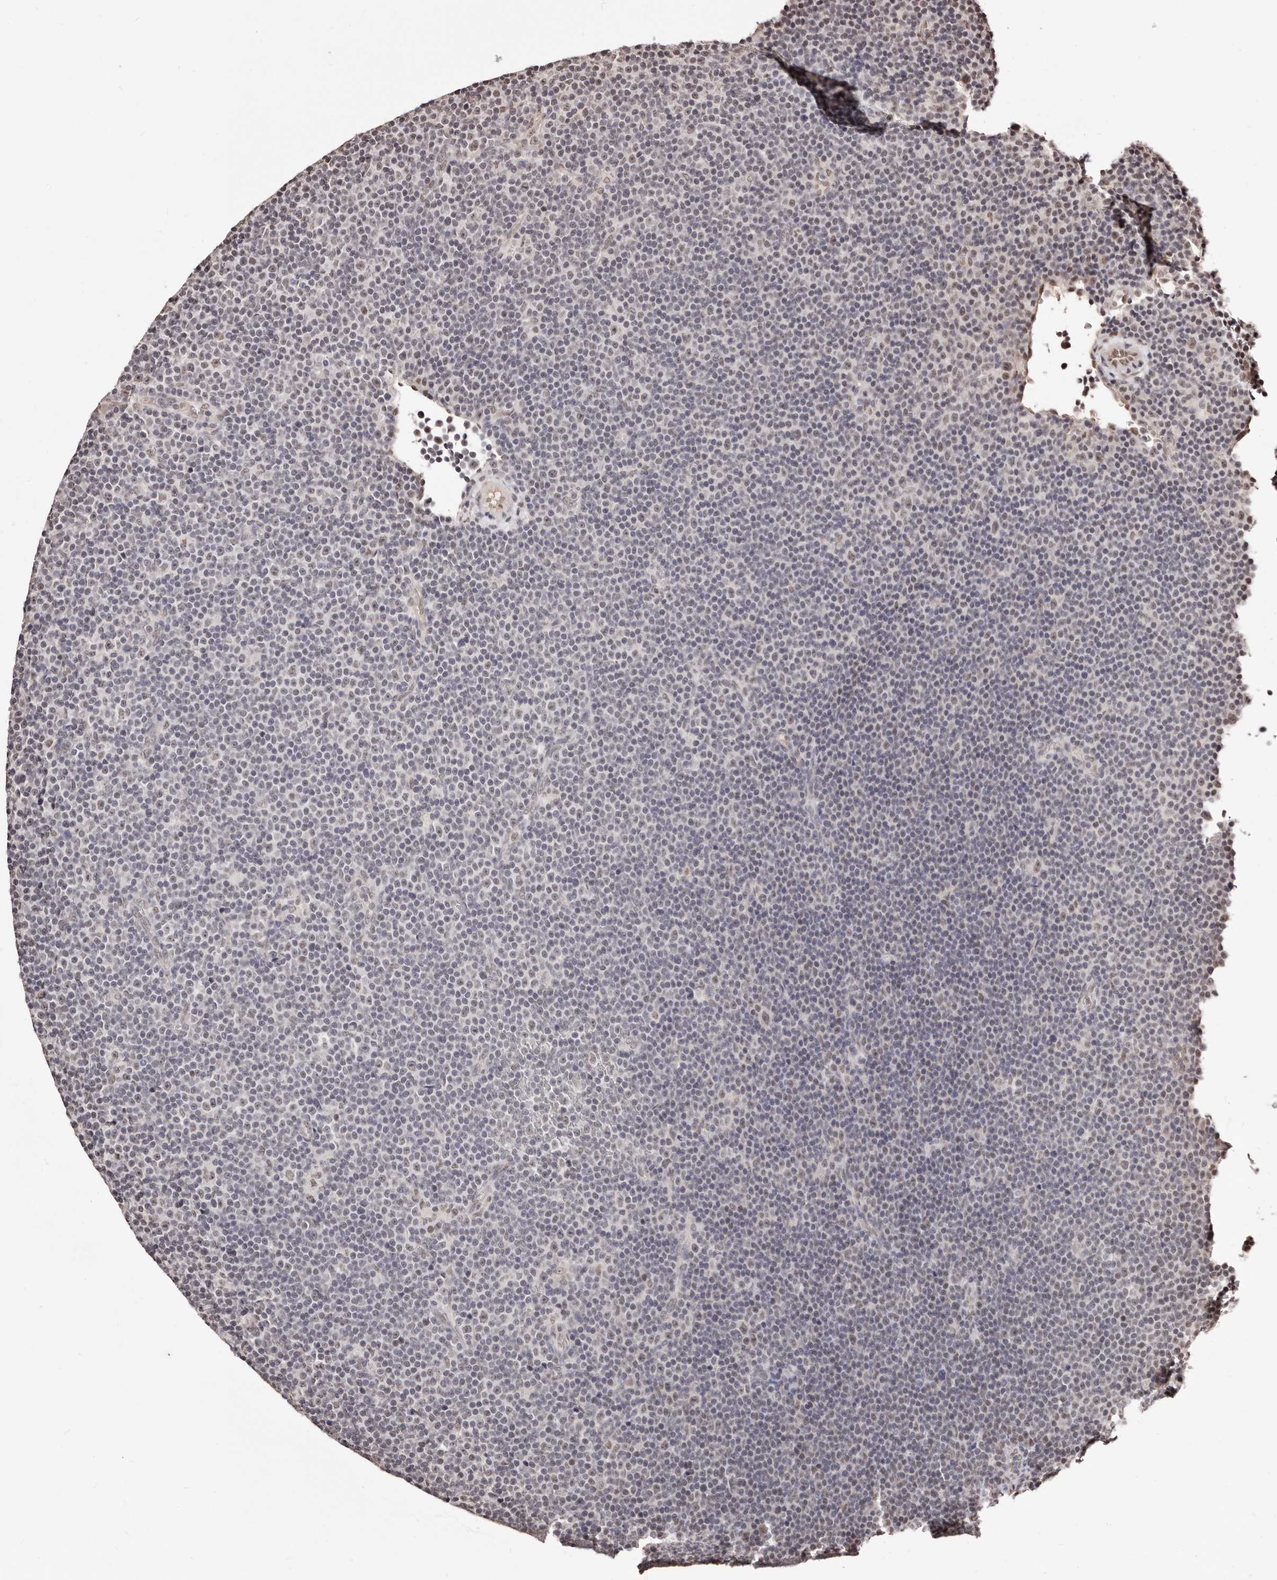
{"staining": {"intensity": "negative", "quantity": "none", "location": "none"}, "tissue": "lymphoma", "cell_type": "Tumor cells", "image_type": "cancer", "snomed": [{"axis": "morphology", "description": "Malignant lymphoma, non-Hodgkin's type, Low grade"}, {"axis": "topography", "description": "Lymph node"}], "caption": "Protein analysis of lymphoma displays no significant positivity in tumor cells.", "gene": "BICRAL", "patient": {"sex": "female", "age": 67}}